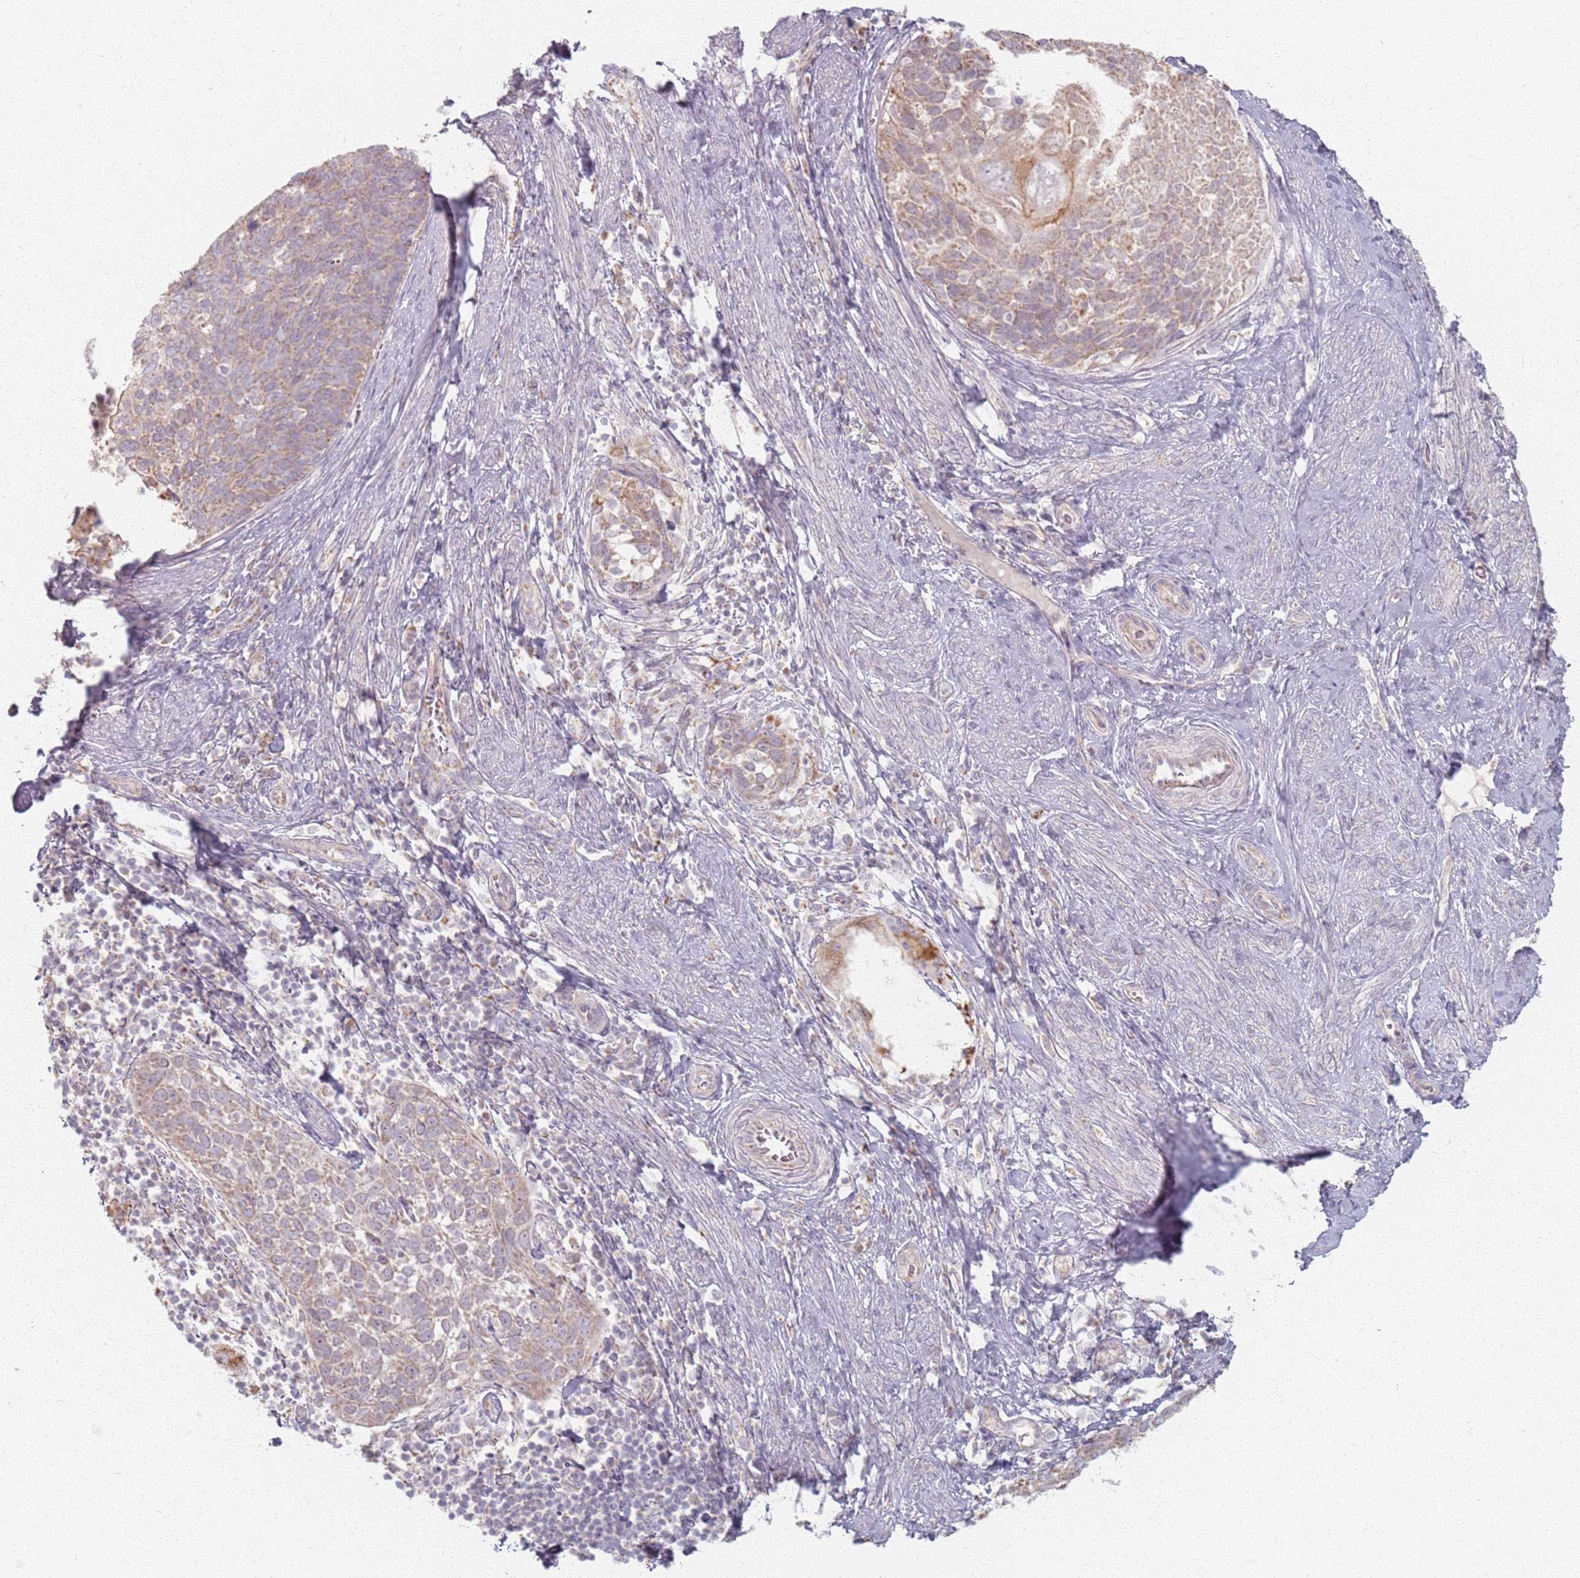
{"staining": {"intensity": "weak", "quantity": ">75%", "location": "cytoplasmic/membranous"}, "tissue": "cervical cancer", "cell_type": "Tumor cells", "image_type": "cancer", "snomed": [{"axis": "morphology", "description": "Squamous cell carcinoma, NOS"}, {"axis": "topography", "description": "Cervix"}], "caption": "Cervical cancer stained with IHC reveals weak cytoplasmic/membranous positivity in approximately >75% of tumor cells.", "gene": "PKD2L2", "patient": {"sex": "female", "age": 80}}